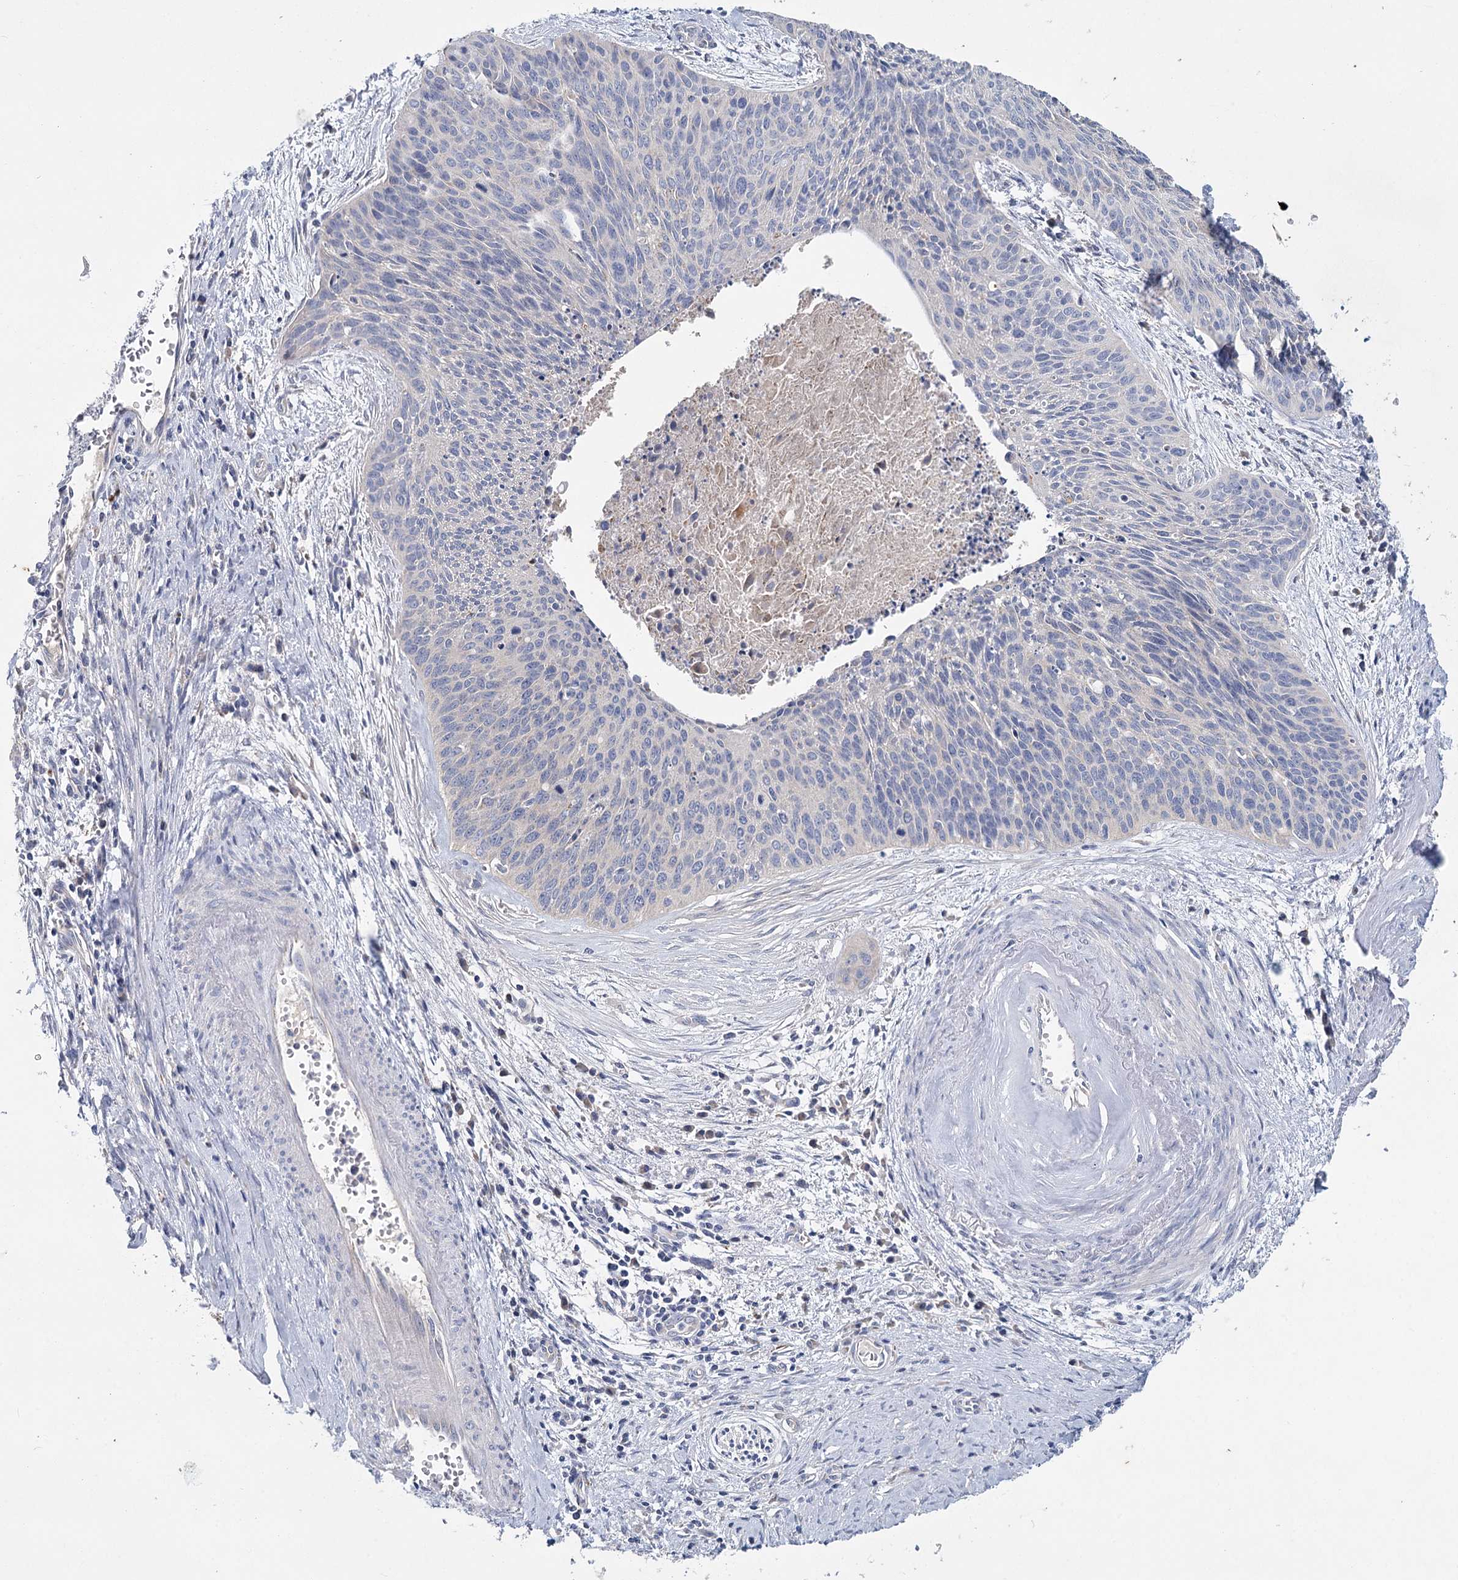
{"staining": {"intensity": "negative", "quantity": "none", "location": "none"}, "tissue": "cervical cancer", "cell_type": "Tumor cells", "image_type": "cancer", "snomed": [{"axis": "morphology", "description": "Squamous cell carcinoma, NOS"}, {"axis": "topography", "description": "Cervix"}], "caption": "Immunohistochemistry (IHC) histopathology image of neoplastic tissue: cervical squamous cell carcinoma stained with DAB reveals no significant protein positivity in tumor cells. (DAB (3,3'-diaminobenzidine) immunohistochemistry visualized using brightfield microscopy, high magnification).", "gene": "ANKRD16", "patient": {"sex": "female", "age": 55}}